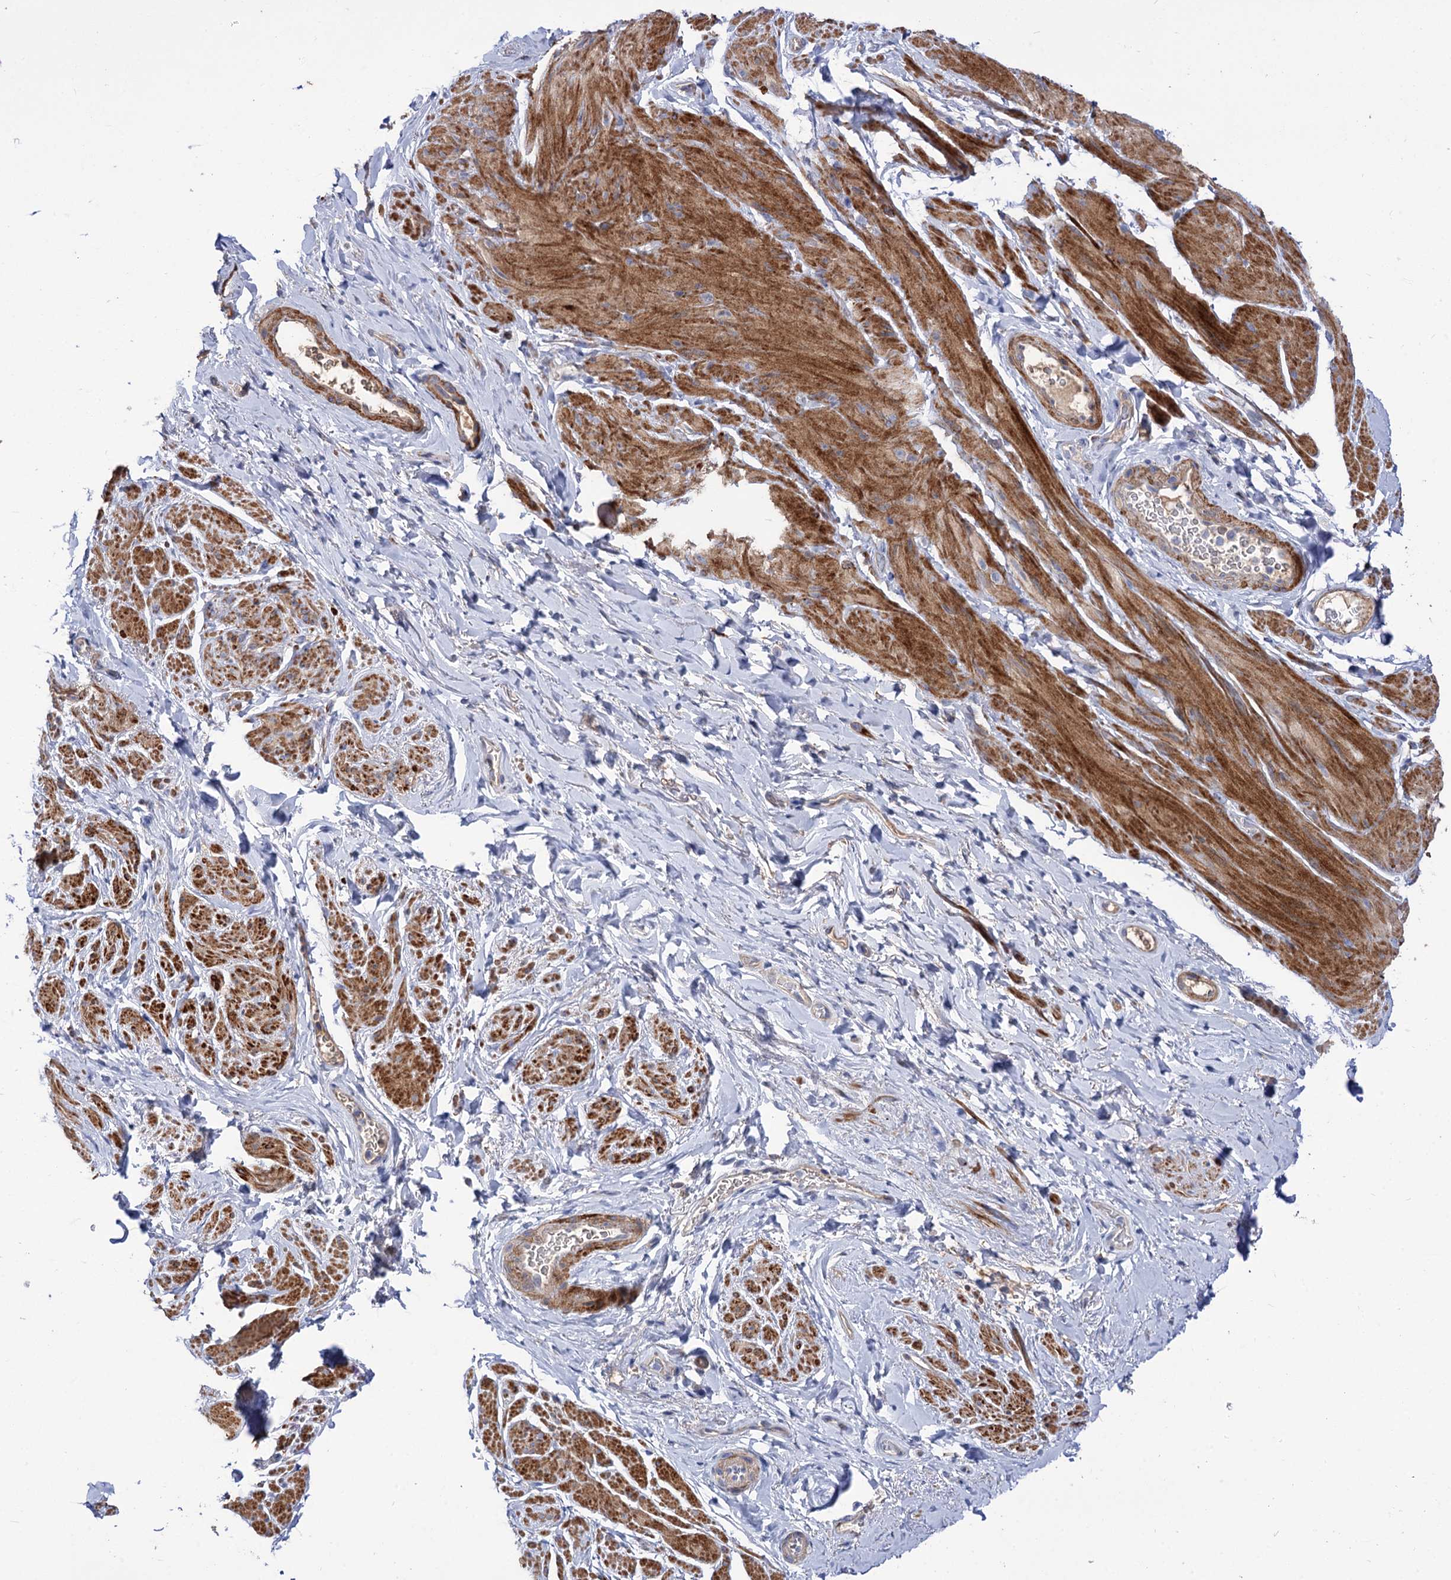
{"staining": {"intensity": "strong", "quantity": "25%-75%", "location": "cytoplasmic/membranous"}, "tissue": "smooth muscle", "cell_type": "Smooth muscle cells", "image_type": "normal", "snomed": [{"axis": "morphology", "description": "Normal tissue, NOS"}, {"axis": "topography", "description": "Smooth muscle"}, {"axis": "topography", "description": "Peripheral nerve tissue"}], "caption": "Immunohistochemistry (DAB (3,3'-diaminobenzidine)) staining of unremarkable smooth muscle reveals strong cytoplasmic/membranous protein positivity in about 25%-75% of smooth muscle cells.", "gene": "NUDCD2", "patient": {"sex": "male", "age": 69}}